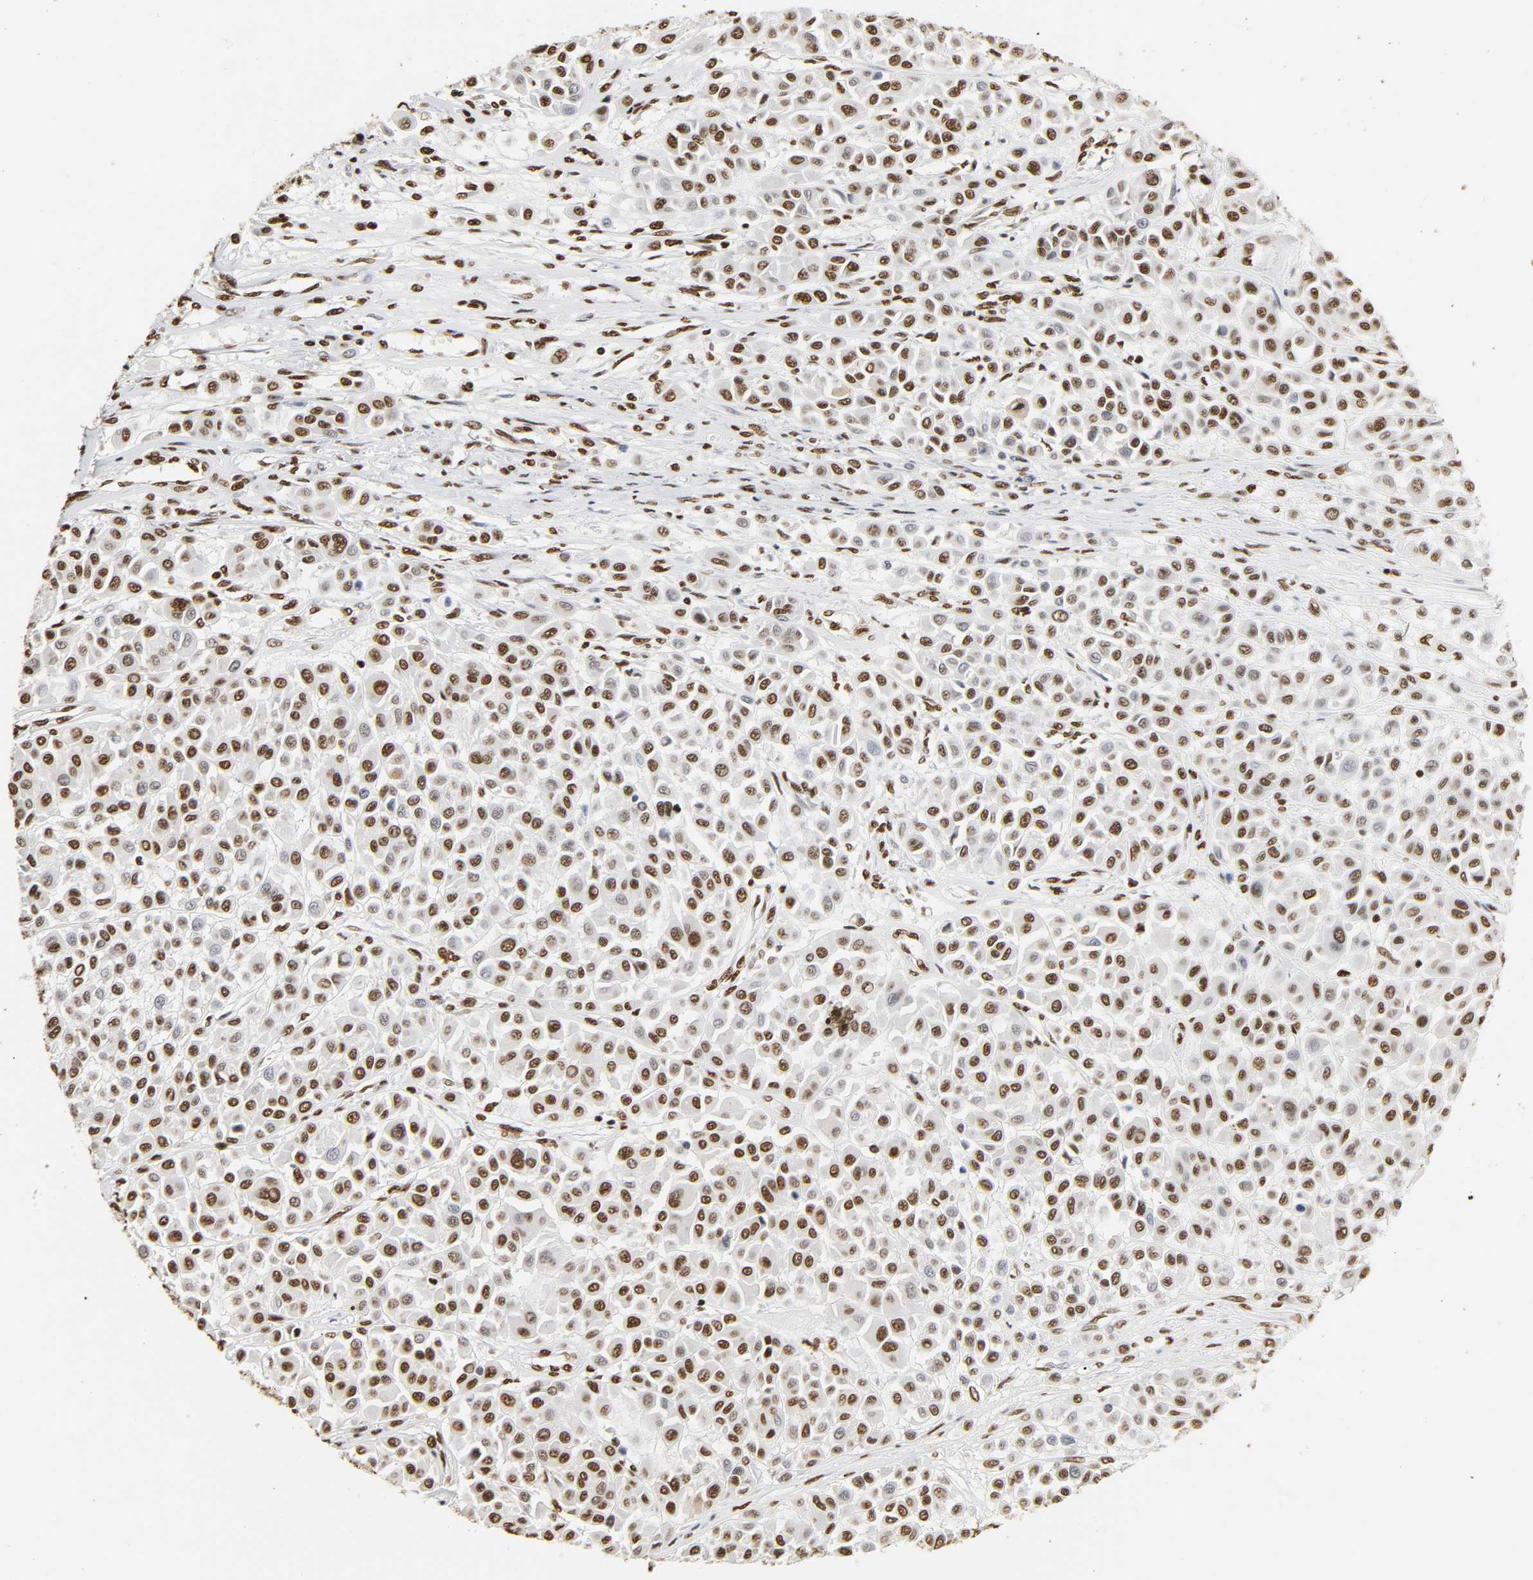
{"staining": {"intensity": "strong", "quantity": ">75%", "location": "nuclear"}, "tissue": "melanoma", "cell_type": "Tumor cells", "image_type": "cancer", "snomed": [{"axis": "morphology", "description": "Malignant melanoma, Metastatic site"}, {"axis": "topography", "description": "Soft tissue"}], "caption": "IHC image of neoplastic tissue: human malignant melanoma (metastatic site) stained using immunohistochemistry (IHC) reveals high levels of strong protein expression localized specifically in the nuclear of tumor cells, appearing as a nuclear brown color.", "gene": "HNRNPC", "patient": {"sex": "male", "age": 41}}